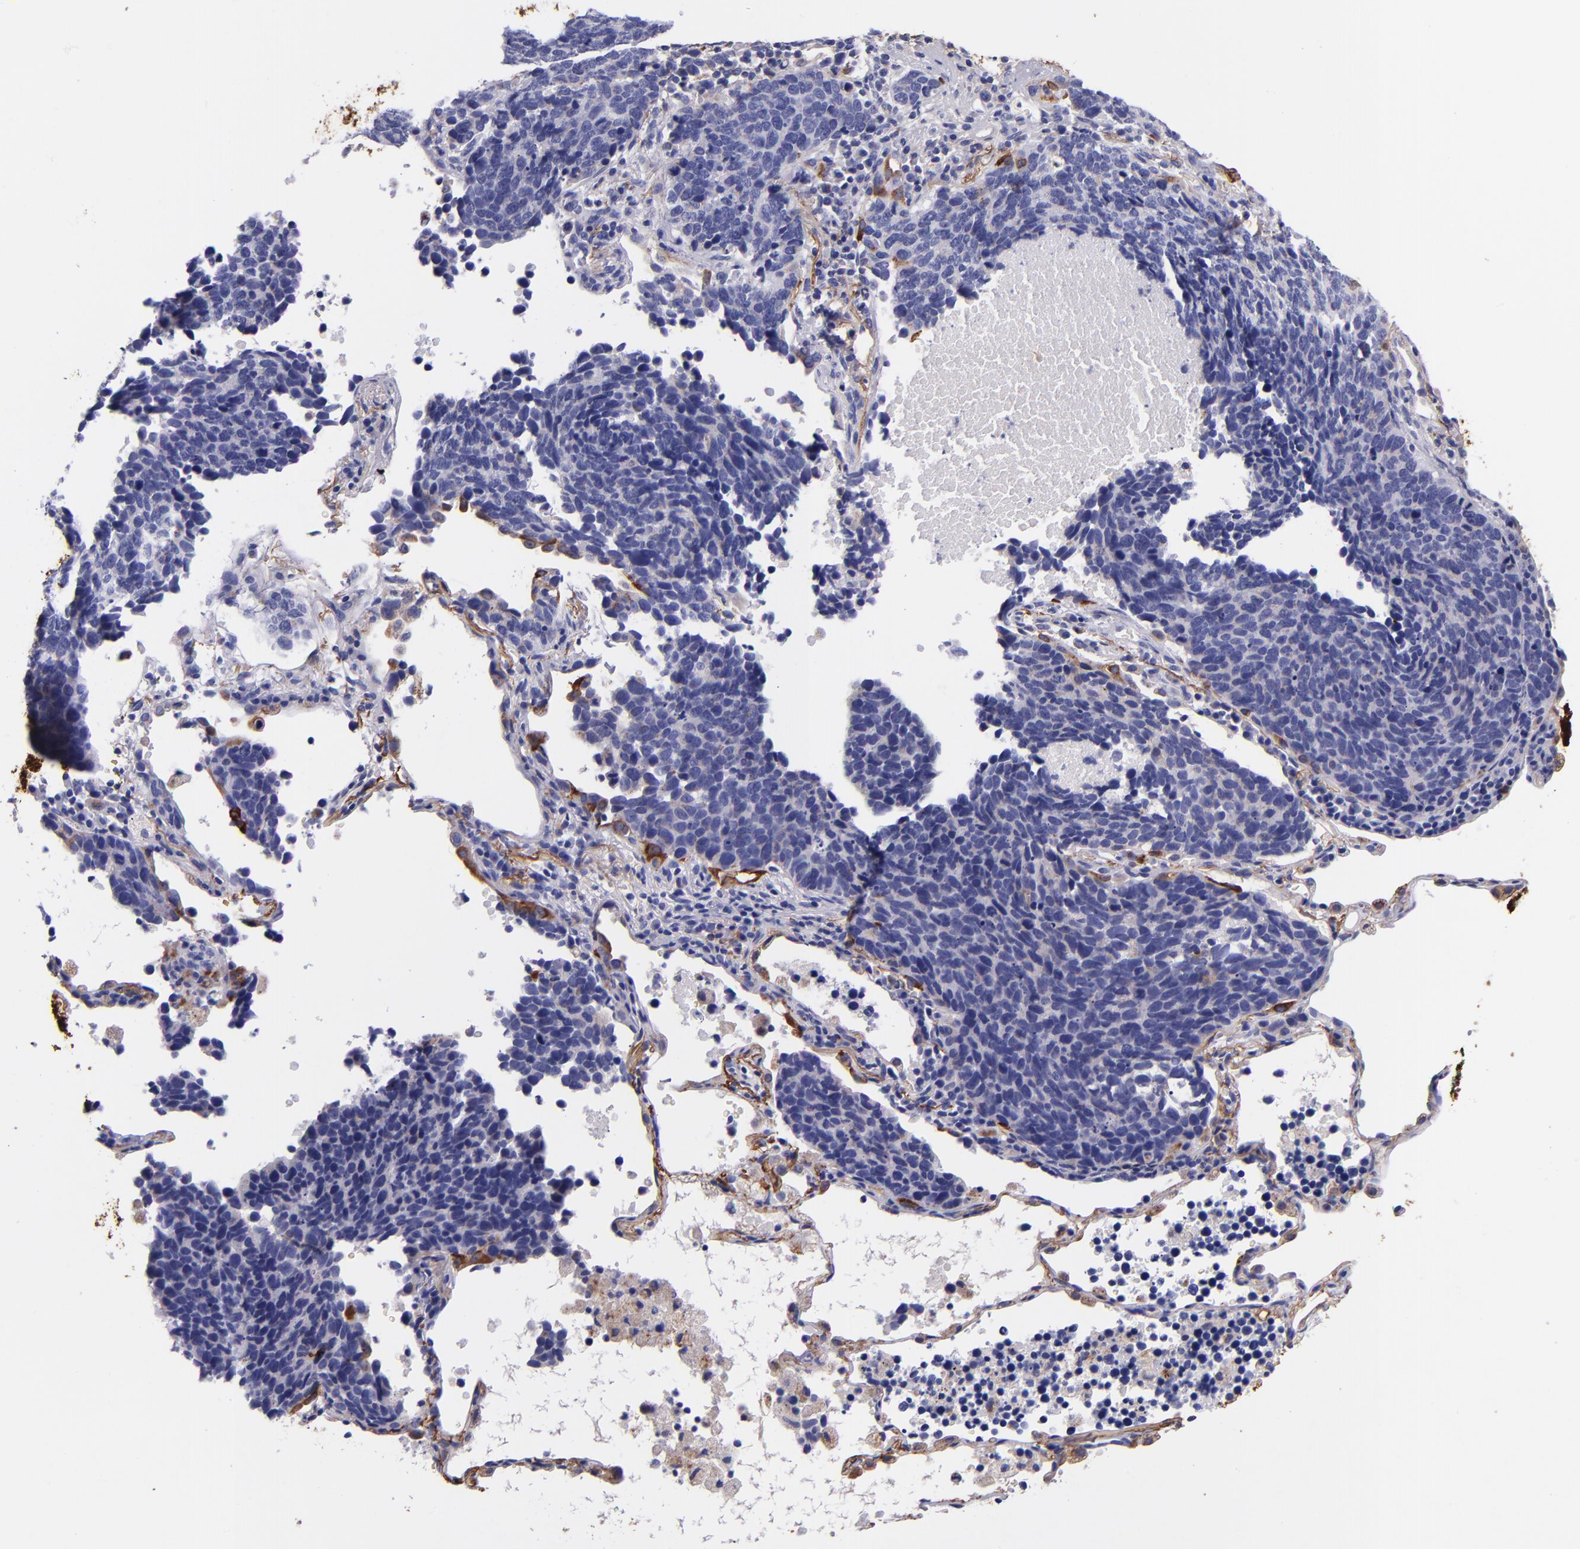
{"staining": {"intensity": "moderate", "quantity": "<25%", "location": "cytoplasmic/membranous"}, "tissue": "lung cancer", "cell_type": "Tumor cells", "image_type": "cancer", "snomed": [{"axis": "morphology", "description": "Neoplasm, malignant, NOS"}, {"axis": "topography", "description": "Lung"}], "caption": "Lung cancer tissue displays moderate cytoplasmic/membranous staining in approximately <25% of tumor cells, visualized by immunohistochemistry.", "gene": "IVL", "patient": {"sex": "female", "age": 75}}